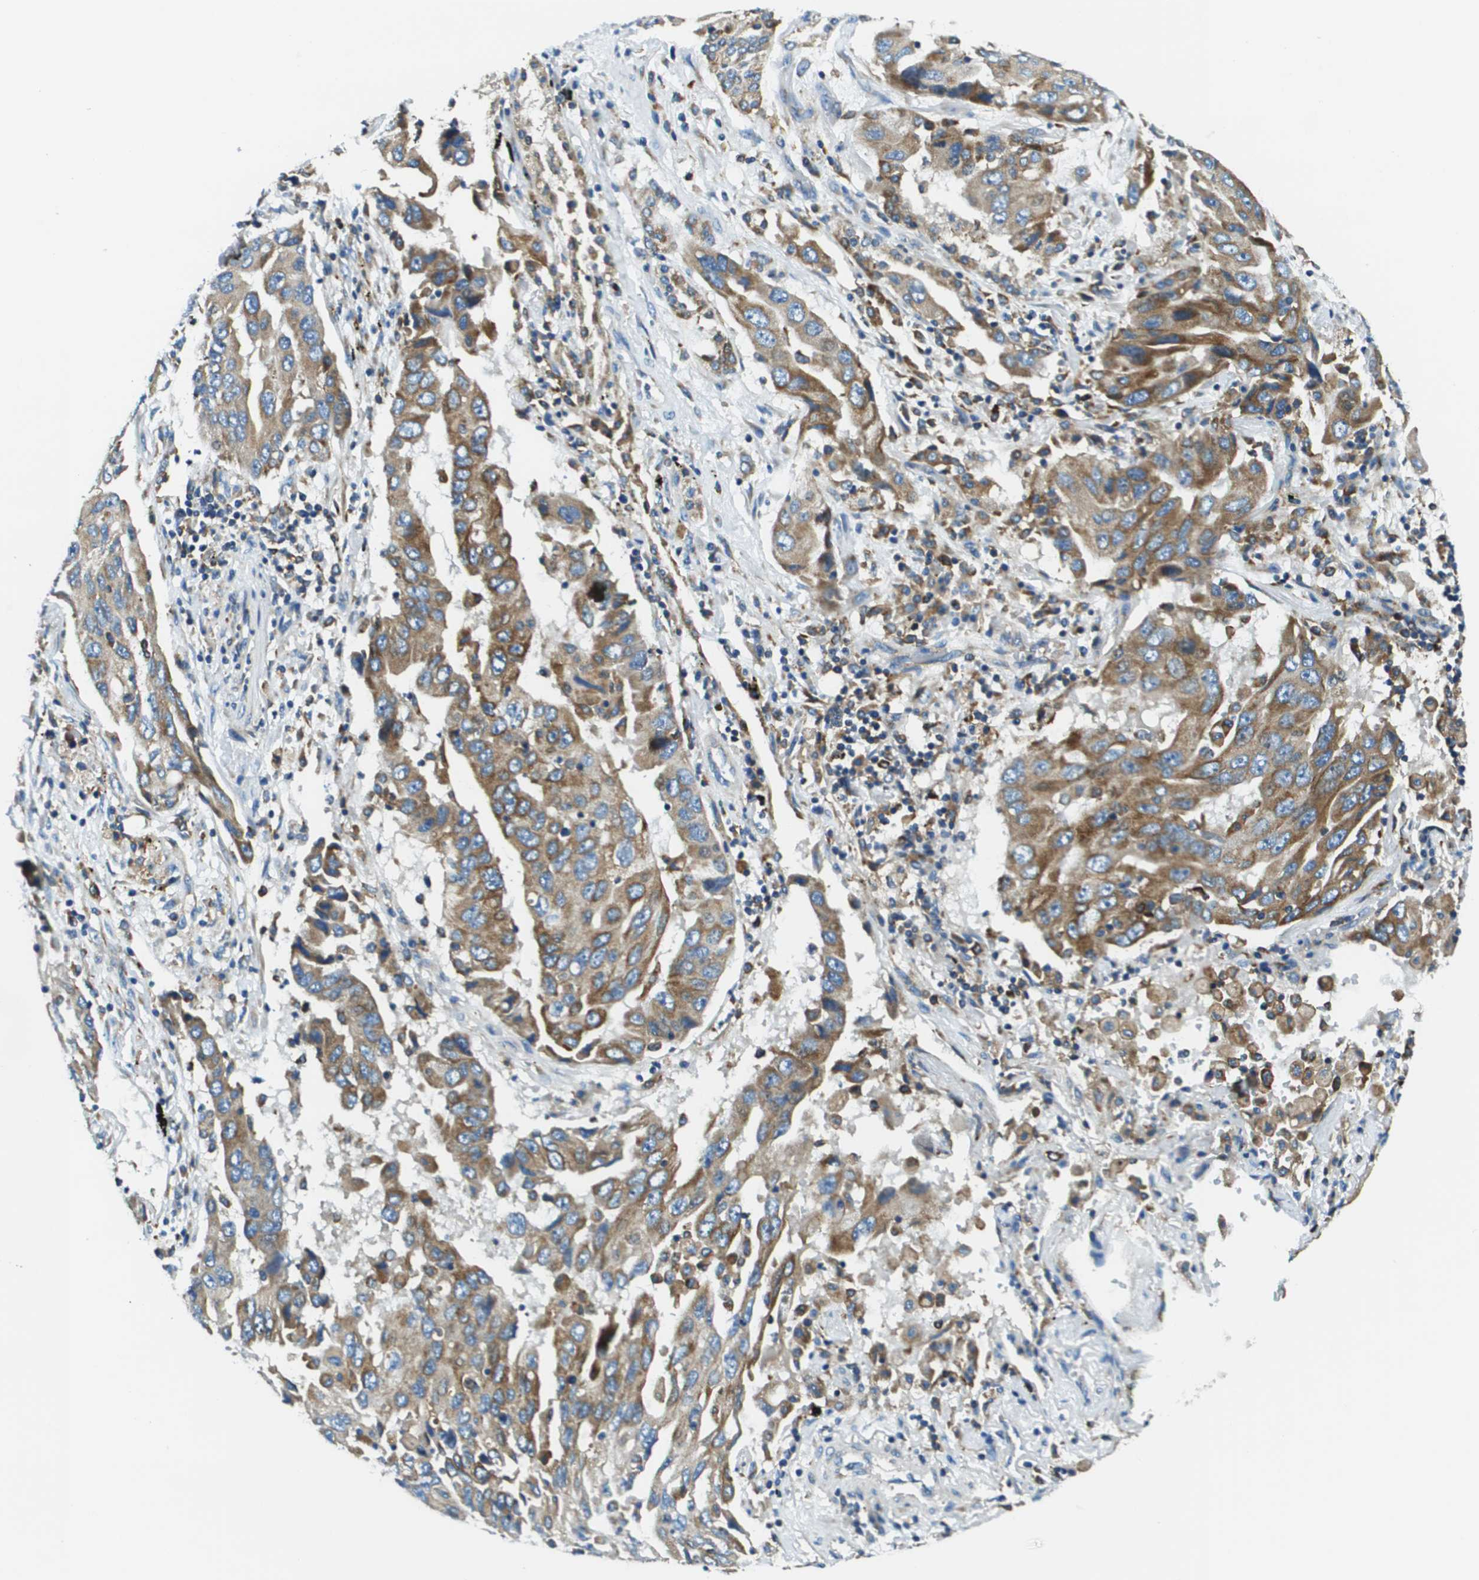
{"staining": {"intensity": "moderate", "quantity": ">75%", "location": "cytoplasmic/membranous"}, "tissue": "lung cancer", "cell_type": "Tumor cells", "image_type": "cancer", "snomed": [{"axis": "morphology", "description": "Adenocarcinoma, NOS"}, {"axis": "topography", "description": "Lung"}], "caption": "The immunohistochemical stain labels moderate cytoplasmic/membranous positivity in tumor cells of lung cancer tissue.", "gene": "CNPY3", "patient": {"sex": "female", "age": 65}}